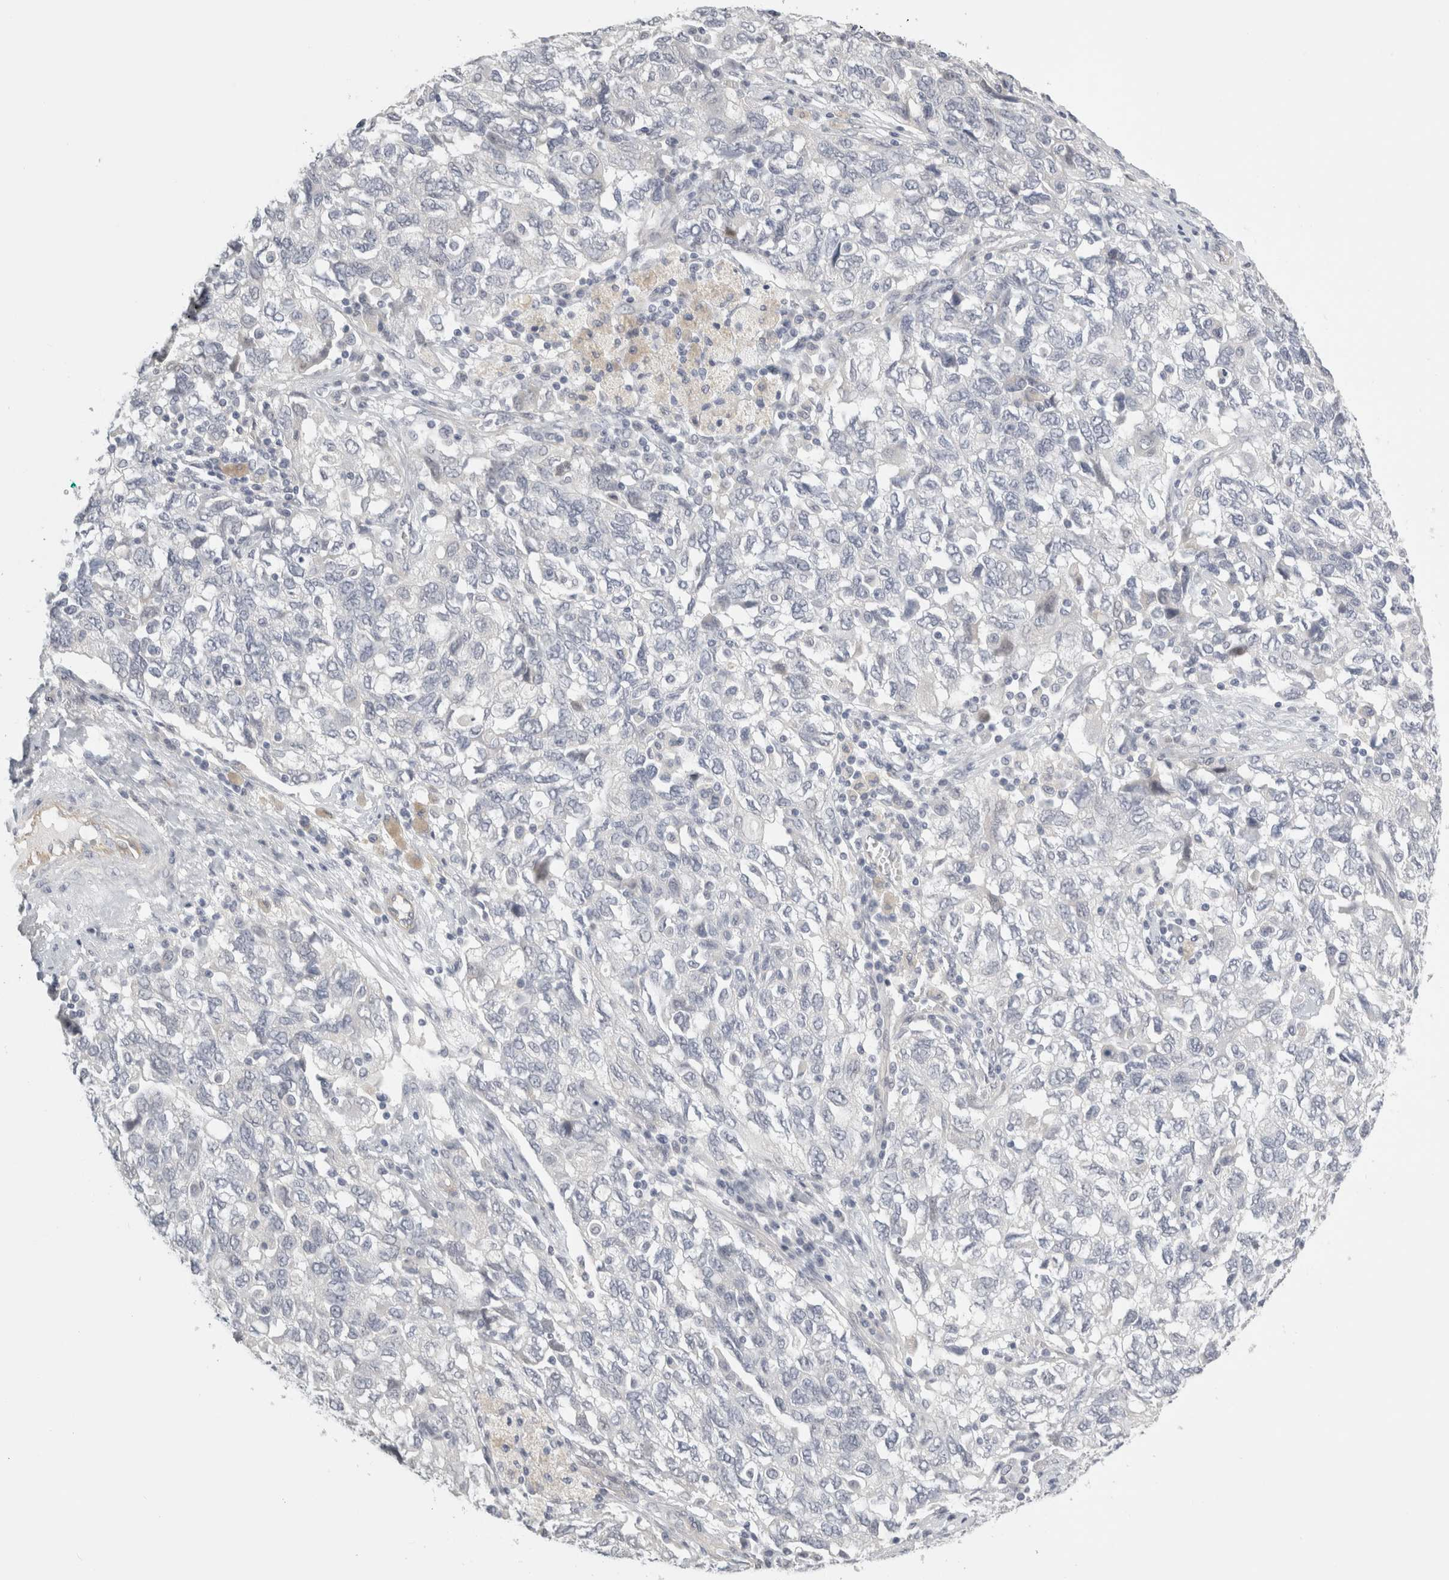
{"staining": {"intensity": "negative", "quantity": "none", "location": "none"}, "tissue": "ovarian cancer", "cell_type": "Tumor cells", "image_type": "cancer", "snomed": [{"axis": "morphology", "description": "Carcinoma, NOS"}, {"axis": "morphology", "description": "Cystadenocarcinoma, serous, NOS"}, {"axis": "topography", "description": "Ovary"}], "caption": "IHC micrograph of human ovarian carcinoma stained for a protein (brown), which displays no staining in tumor cells. (Immunohistochemistry (ihc), brightfield microscopy, high magnification).", "gene": "FBLIM1", "patient": {"sex": "female", "age": 69}}